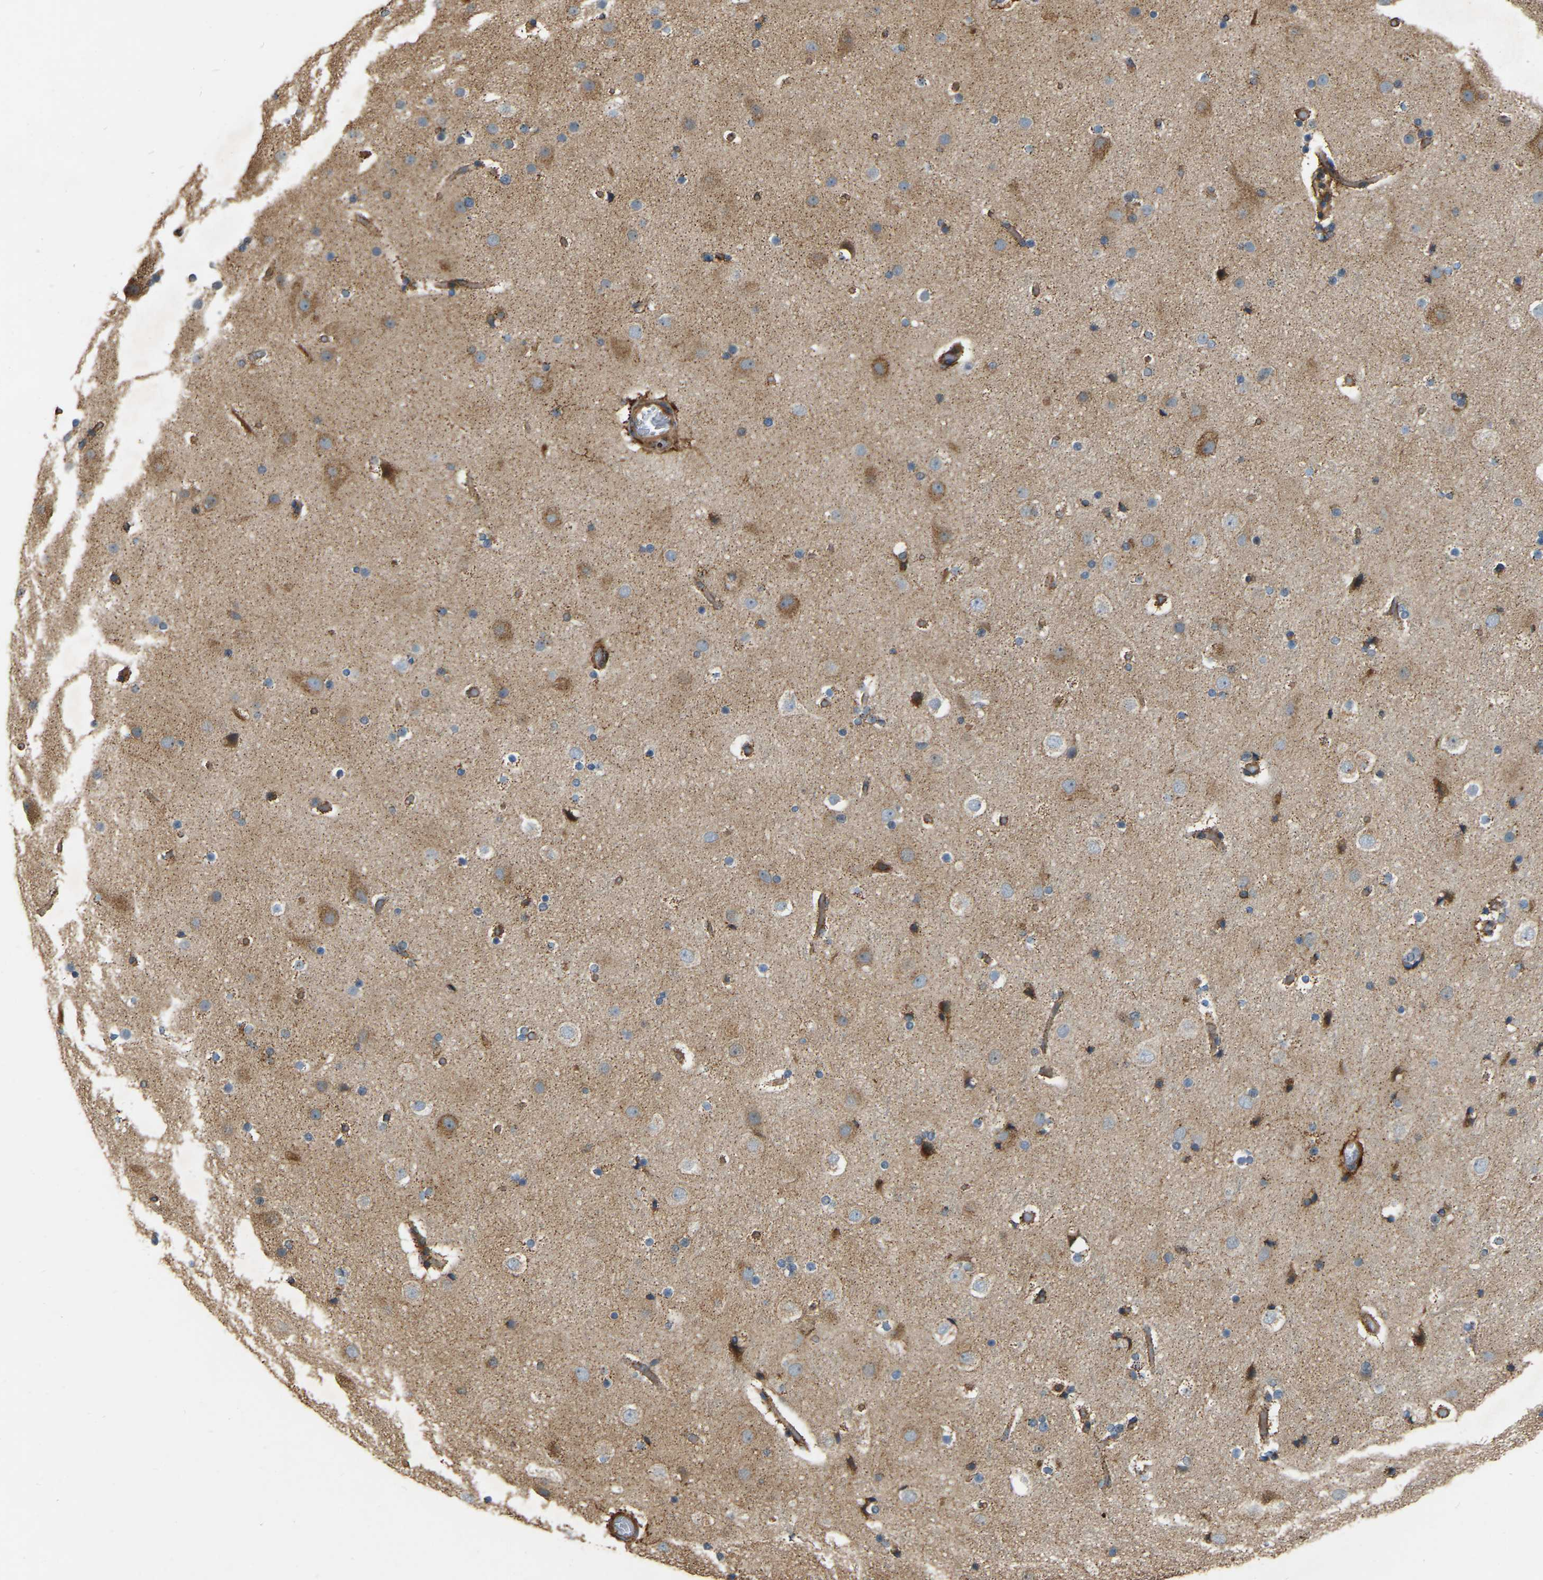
{"staining": {"intensity": "moderate", "quantity": ">75%", "location": "cytoplasmic/membranous"}, "tissue": "cerebral cortex", "cell_type": "Endothelial cells", "image_type": "normal", "snomed": [{"axis": "morphology", "description": "Normal tissue, NOS"}, {"axis": "topography", "description": "Cerebral cortex"}], "caption": "A brown stain labels moderate cytoplasmic/membranous staining of a protein in endothelial cells of benign human cerebral cortex. (DAB (3,3'-diaminobenzidine) IHC with brightfield microscopy, high magnification).", "gene": "SAMD9L", "patient": {"sex": "male", "age": 57}}